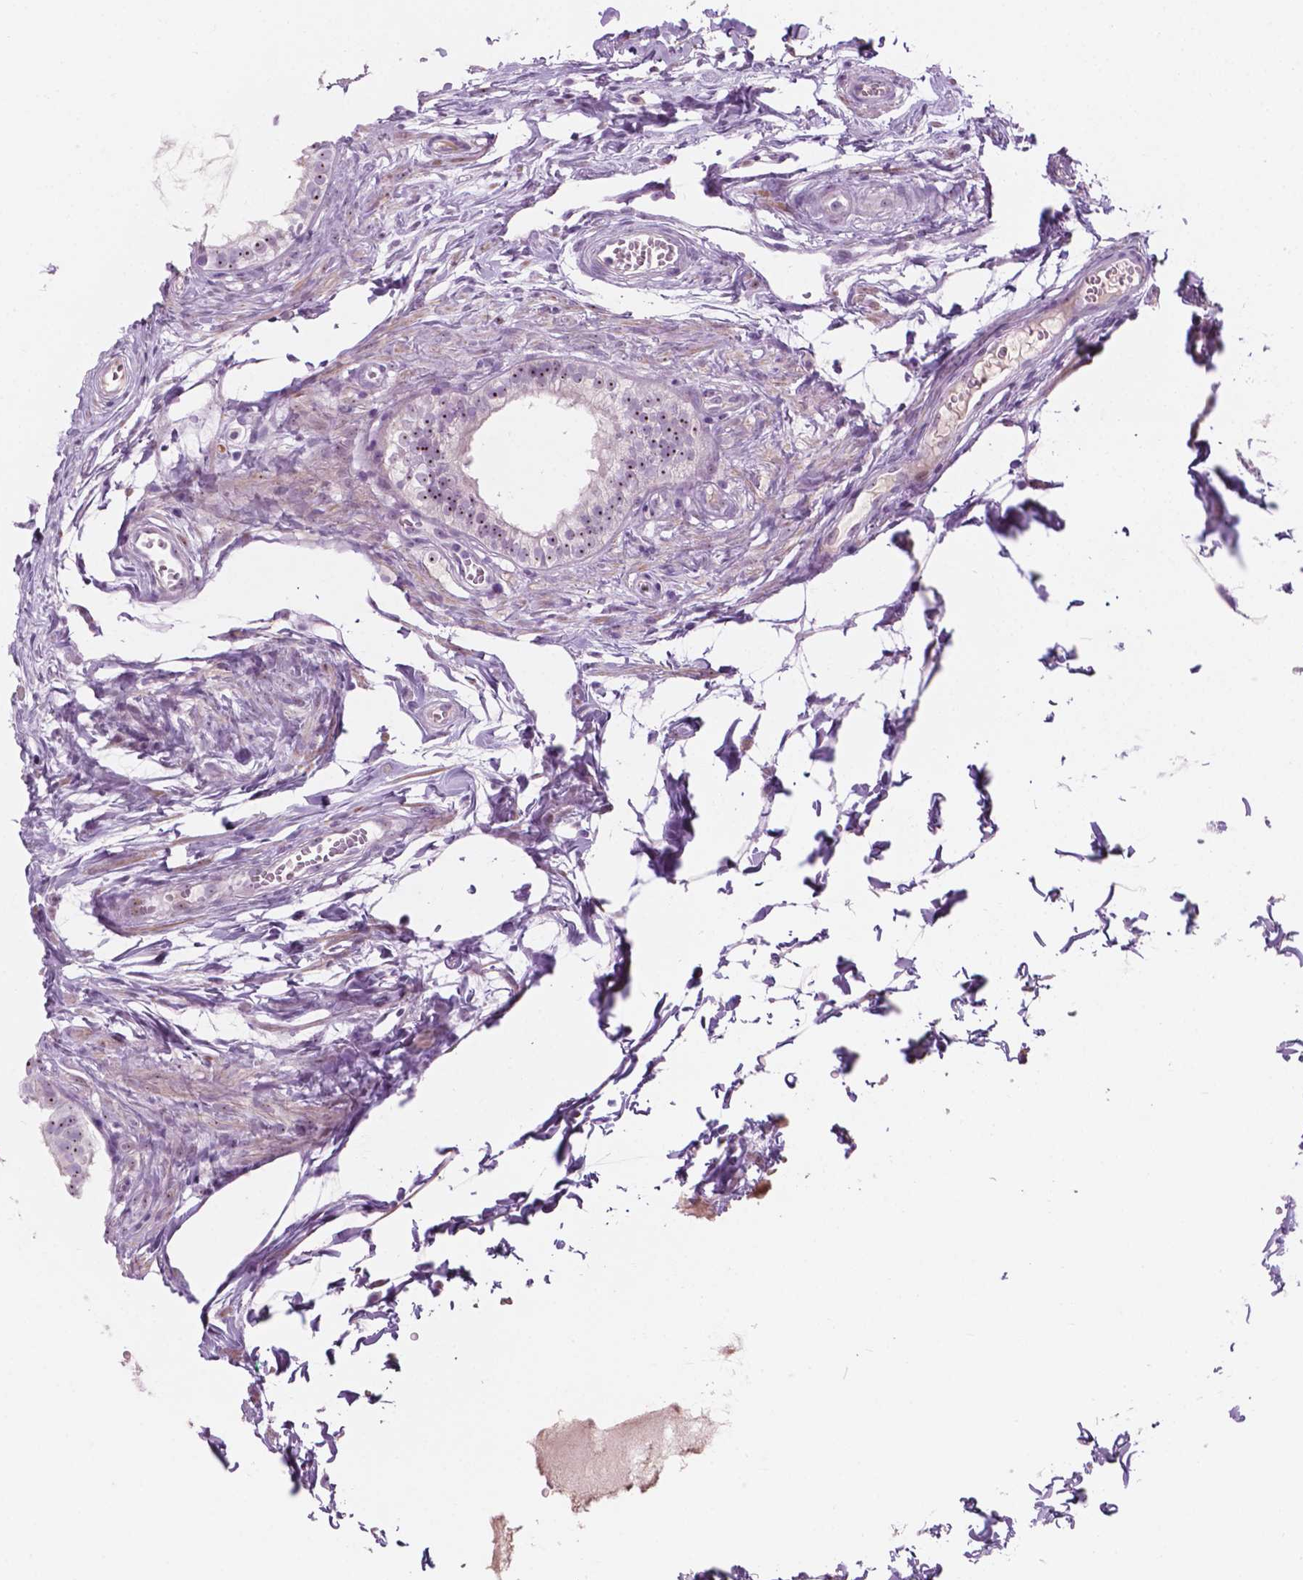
{"staining": {"intensity": "moderate", "quantity": "25%-75%", "location": "nuclear"}, "tissue": "epididymis", "cell_type": "Glandular cells", "image_type": "normal", "snomed": [{"axis": "morphology", "description": "Normal tissue, NOS"}, {"axis": "topography", "description": "Epididymis"}], "caption": "A brown stain highlights moderate nuclear staining of a protein in glandular cells of benign human epididymis.", "gene": "ZNF853", "patient": {"sex": "male", "age": 45}}